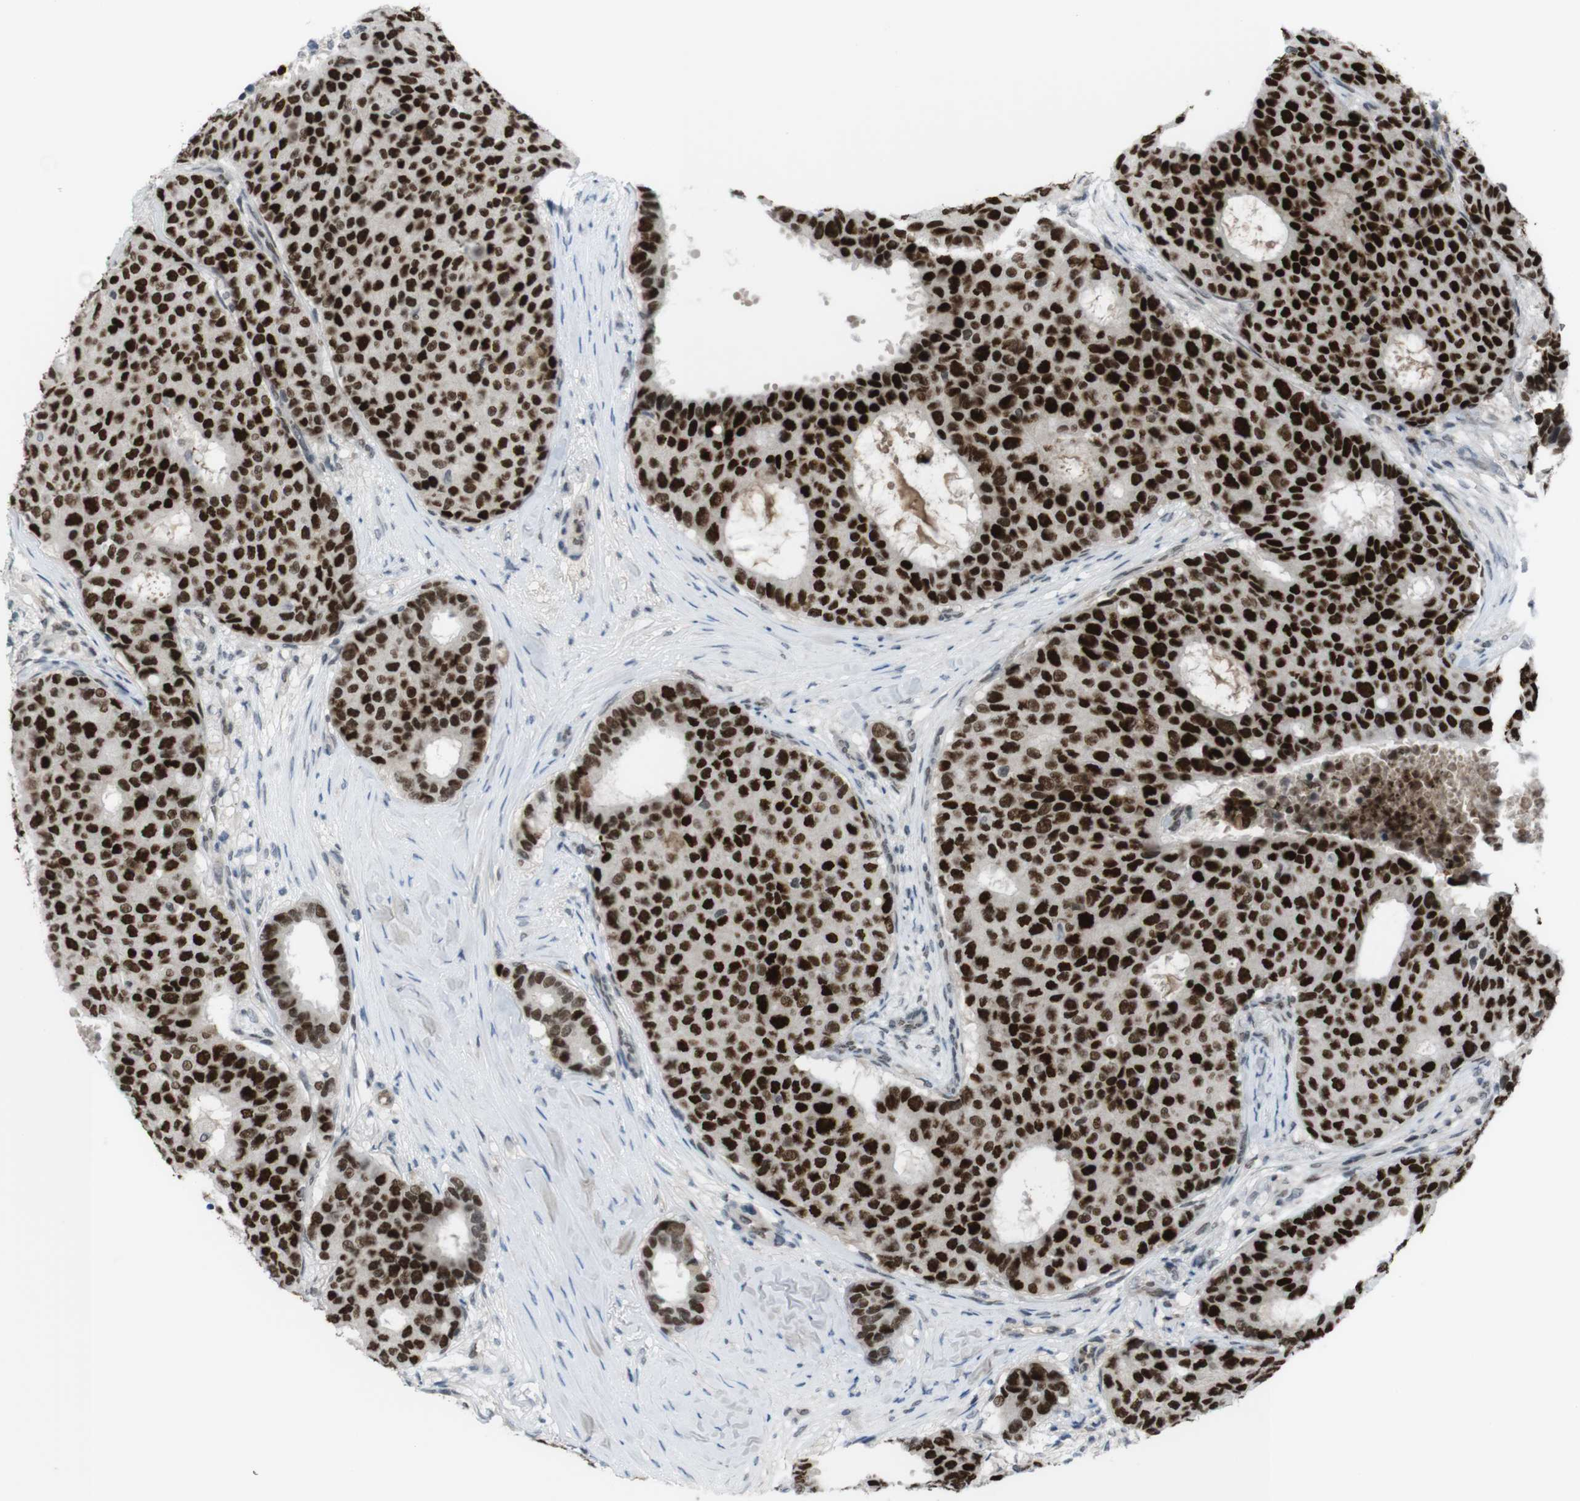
{"staining": {"intensity": "strong", "quantity": ">75%", "location": "nuclear"}, "tissue": "breast cancer", "cell_type": "Tumor cells", "image_type": "cancer", "snomed": [{"axis": "morphology", "description": "Duct carcinoma"}, {"axis": "topography", "description": "Breast"}], "caption": "Breast cancer stained for a protein shows strong nuclear positivity in tumor cells. (Brightfield microscopy of DAB IHC at high magnification).", "gene": "SUB1", "patient": {"sex": "female", "age": 75}}